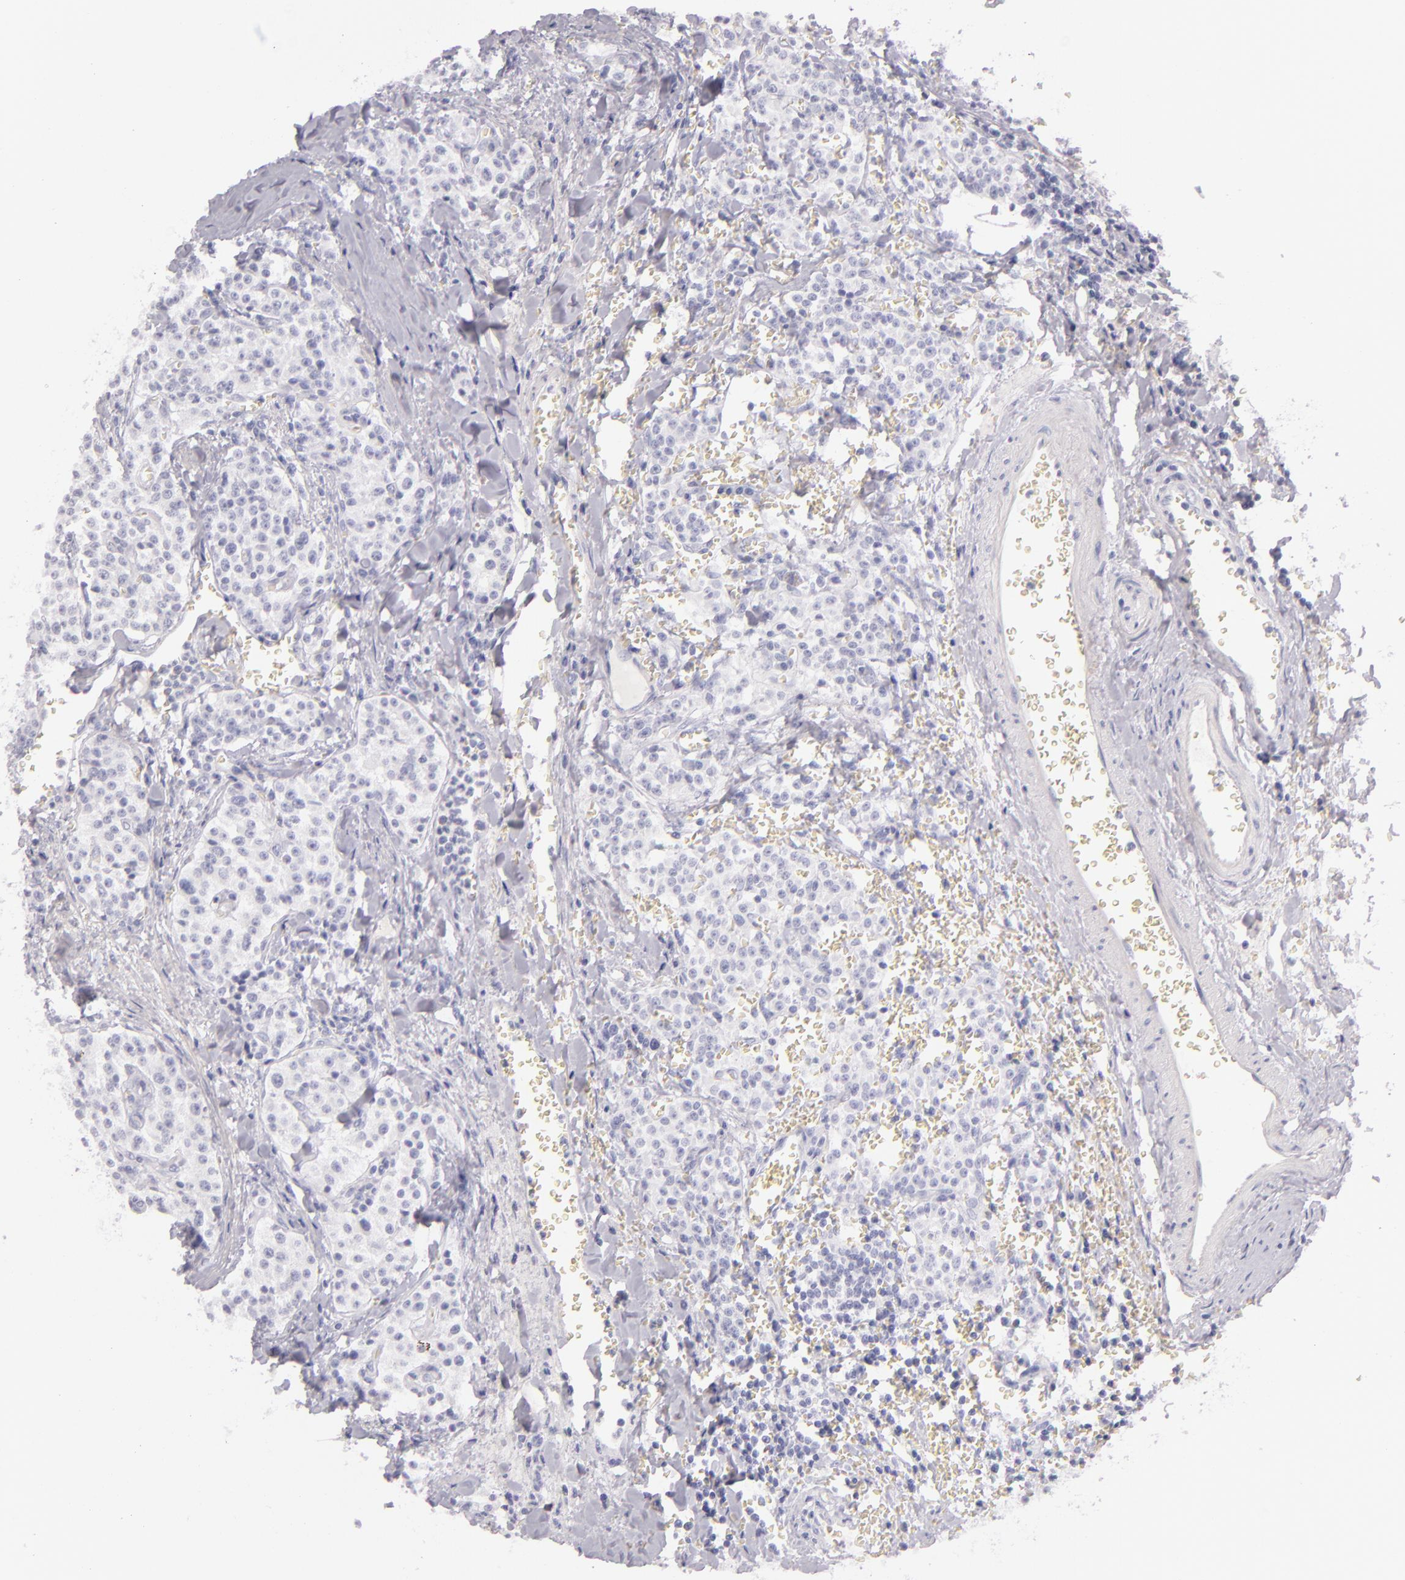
{"staining": {"intensity": "negative", "quantity": "none", "location": "none"}, "tissue": "carcinoid", "cell_type": "Tumor cells", "image_type": "cancer", "snomed": [{"axis": "morphology", "description": "Carcinoid, malignant, NOS"}, {"axis": "topography", "description": "Stomach"}], "caption": "The photomicrograph shows no staining of tumor cells in carcinoid (malignant).", "gene": "FABP1", "patient": {"sex": "female", "age": 76}}